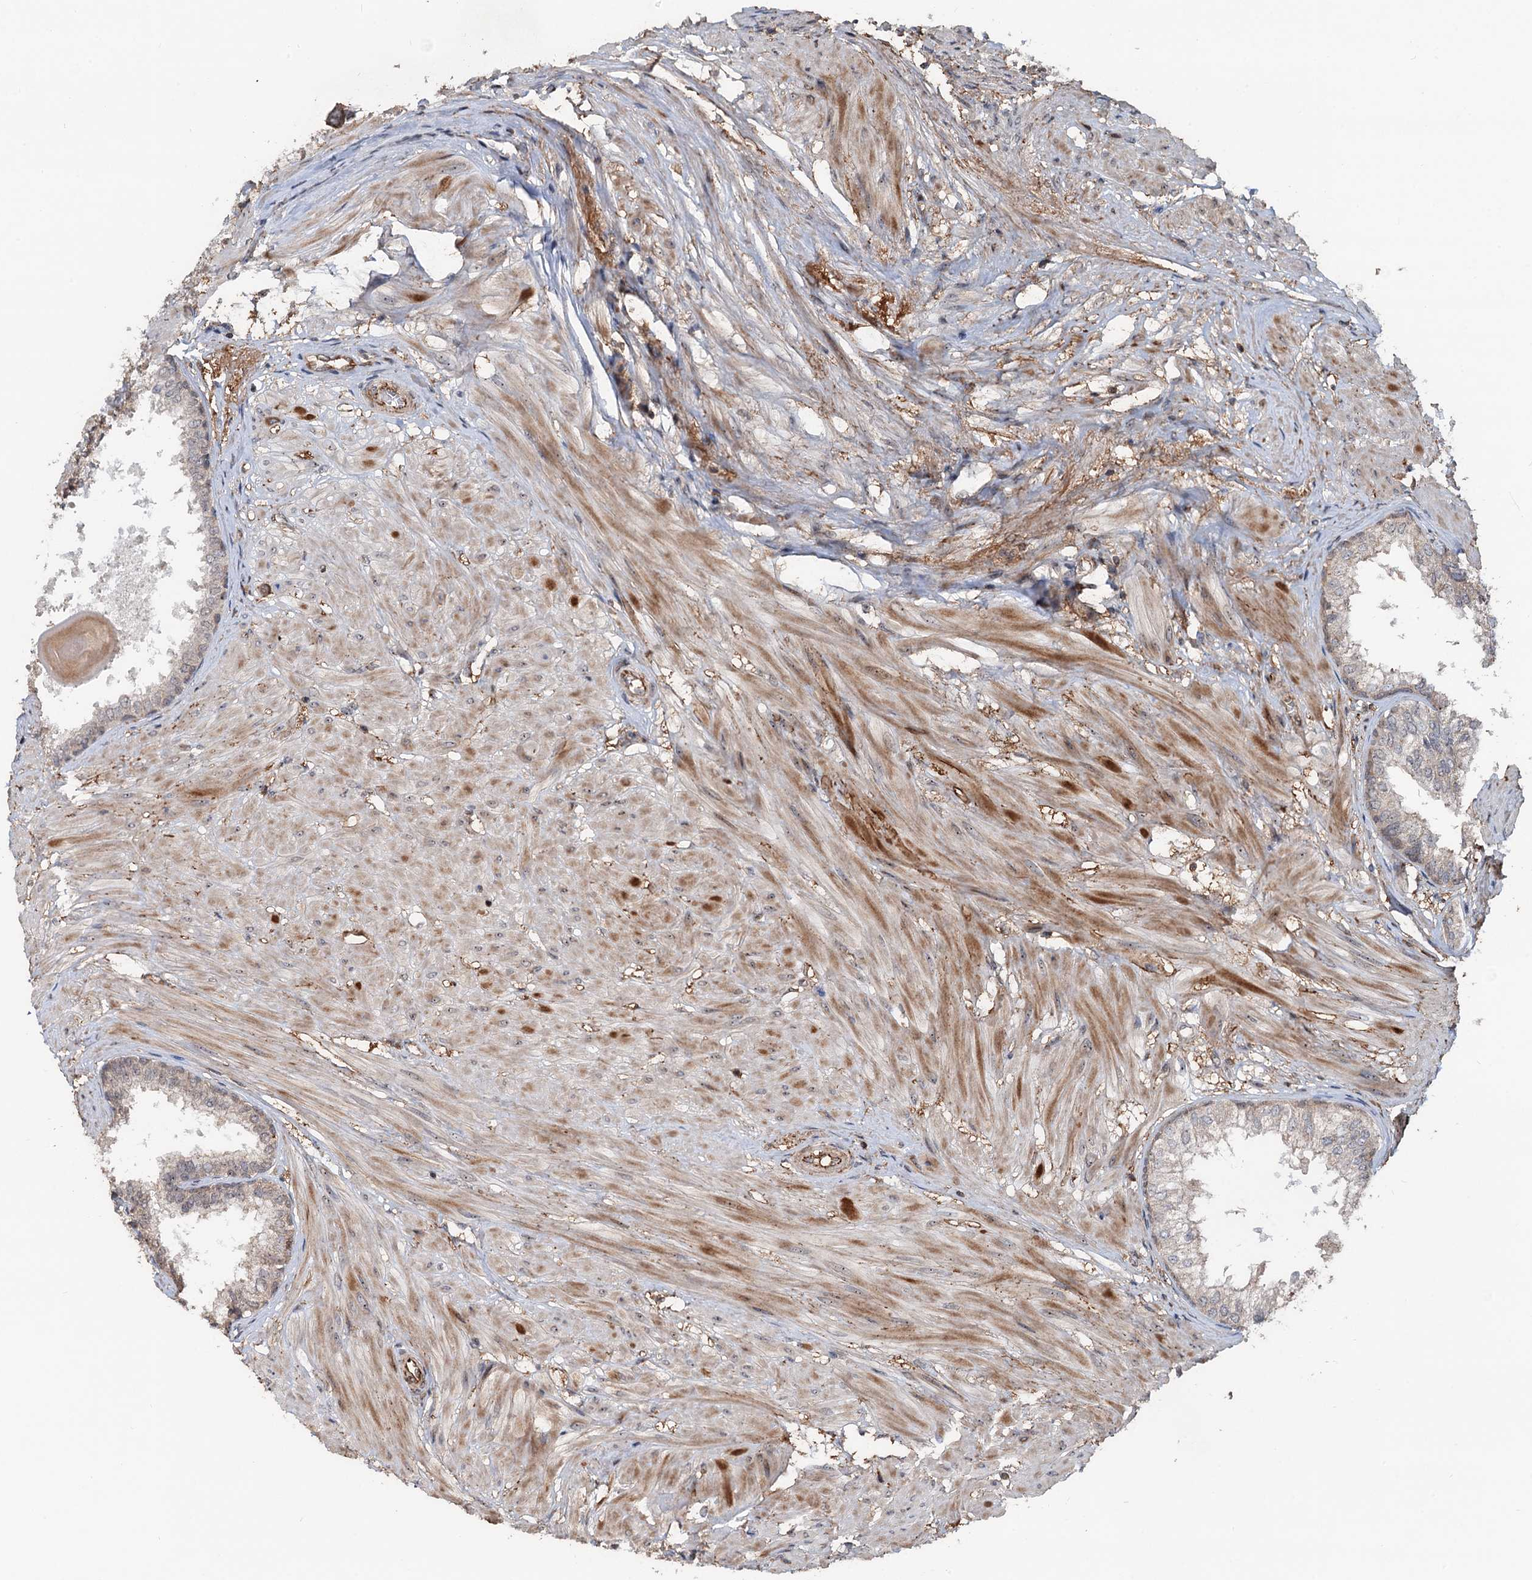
{"staining": {"intensity": "weak", "quantity": "<25%", "location": "cytoplasmic/membranous"}, "tissue": "prostate", "cell_type": "Glandular cells", "image_type": "normal", "snomed": [{"axis": "morphology", "description": "Normal tissue, NOS"}, {"axis": "topography", "description": "Prostate"}], "caption": "A high-resolution histopathology image shows immunohistochemistry staining of unremarkable prostate, which reveals no significant expression in glandular cells.", "gene": "TMA16", "patient": {"sex": "male", "age": 48}}